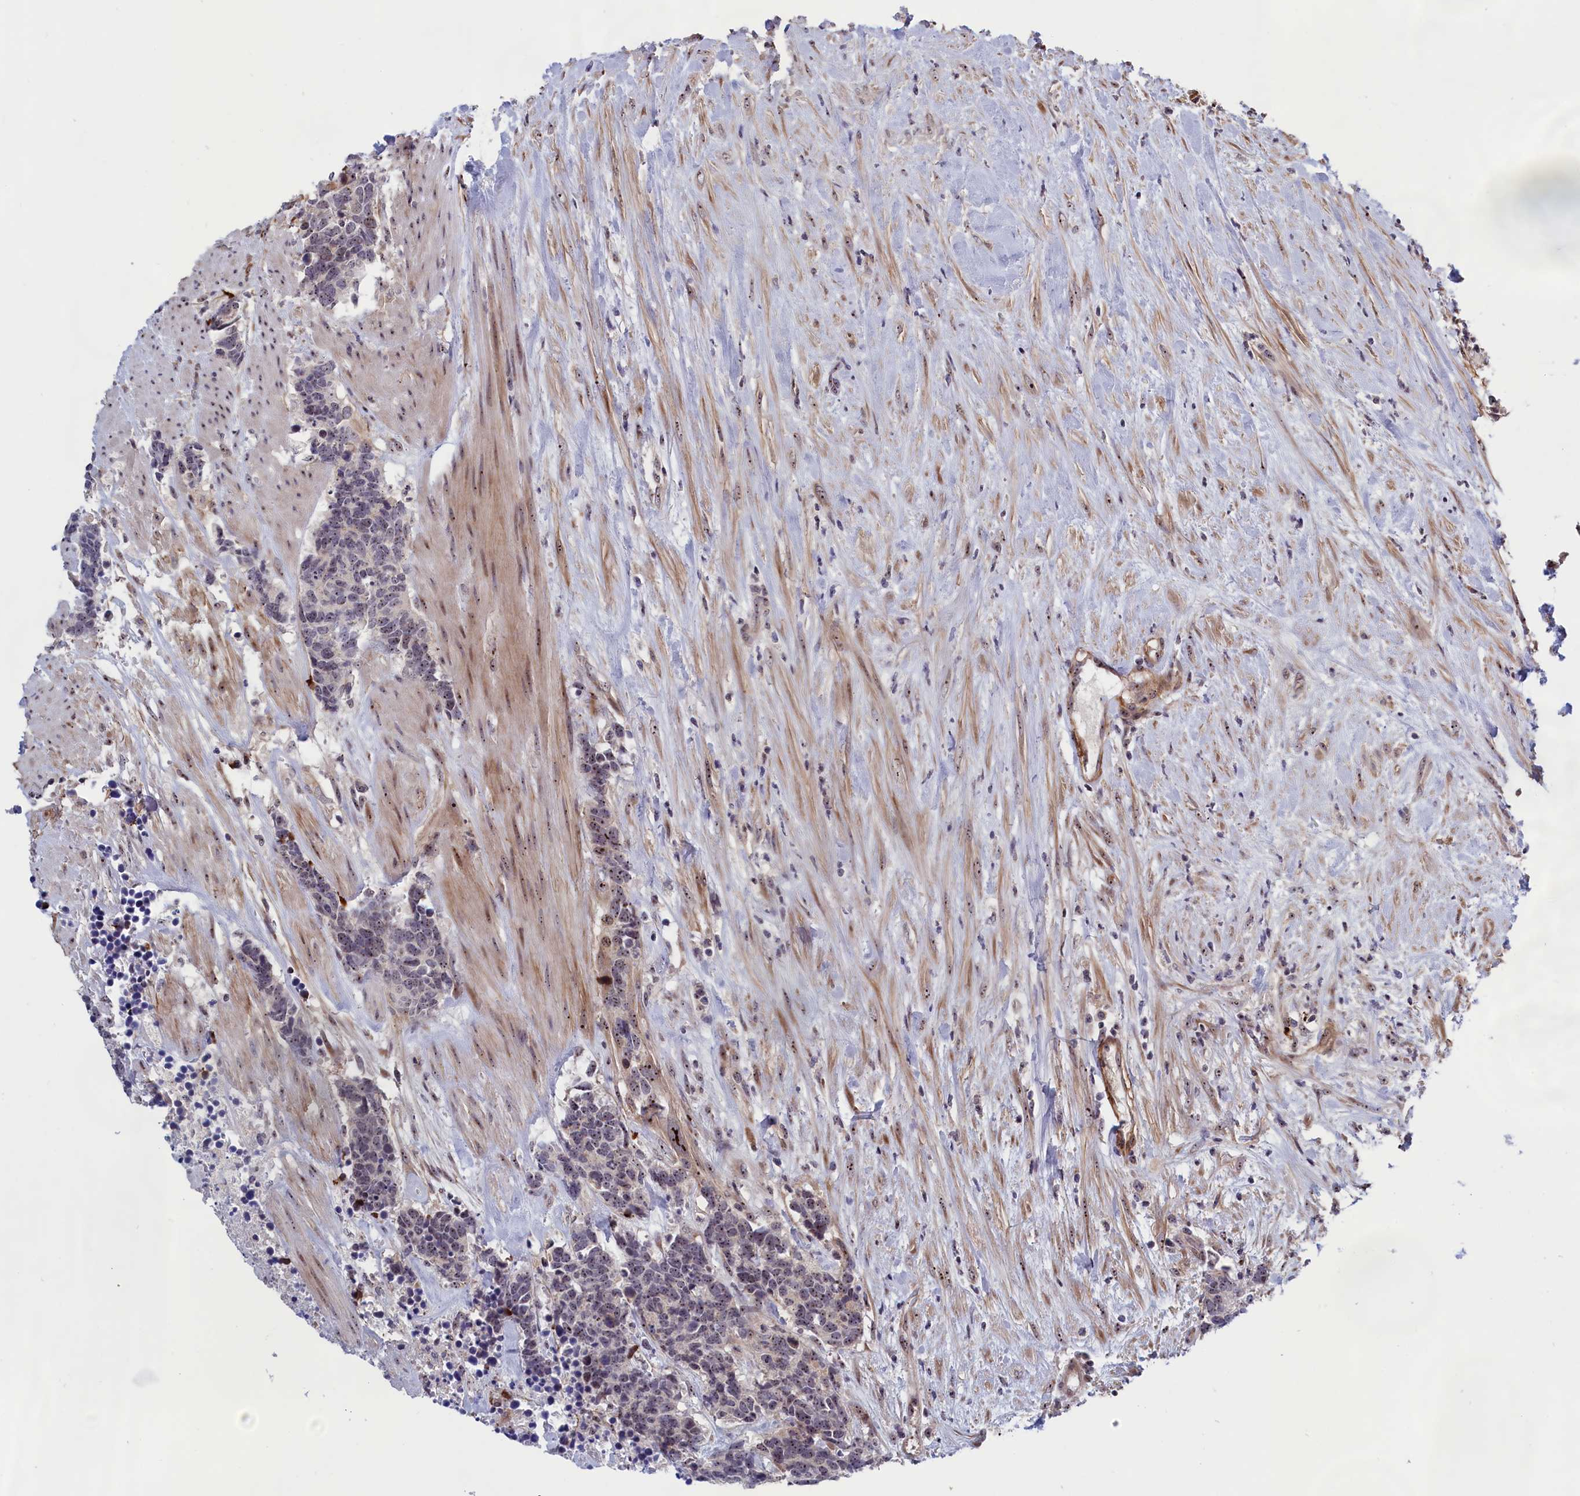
{"staining": {"intensity": "moderate", "quantity": "25%-75%", "location": "nuclear"}, "tissue": "carcinoid", "cell_type": "Tumor cells", "image_type": "cancer", "snomed": [{"axis": "morphology", "description": "Carcinoma, NOS"}, {"axis": "morphology", "description": "Carcinoid, malignant, NOS"}, {"axis": "topography", "description": "Prostate"}], "caption": "Immunohistochemistry (IHC) (DAB (3,3'-diaminobenzidine)) staining of human malignant carcinoid demonstrates moderate nuclear protein positivity in about 25%-75% of tumor cells.", "gene": "PPAN", "patient": {"sex": "male", "age": 57}}